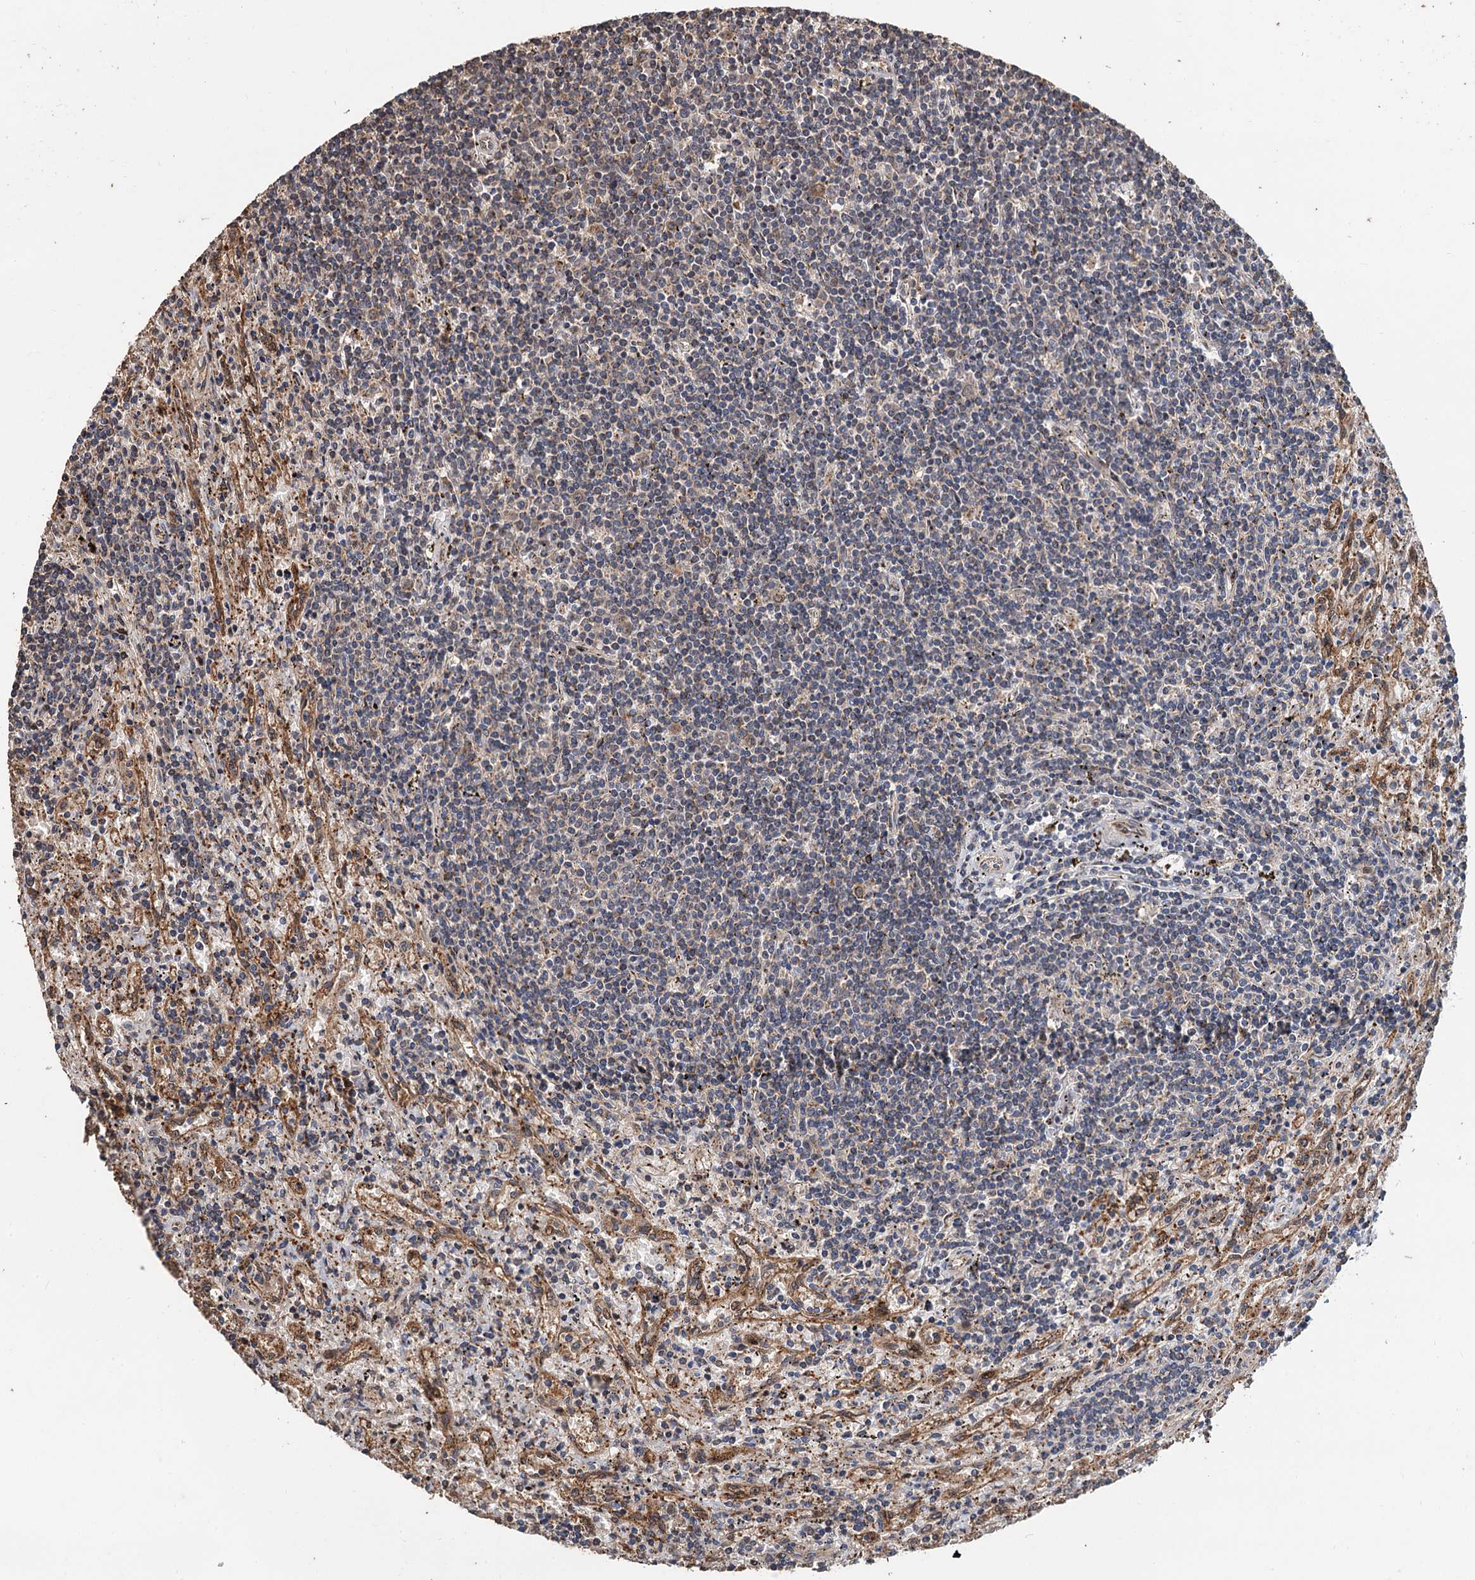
{"staining": {"intensity": "negative", "quantity": "none", "location": "none"}, "tissue": "lymphoma", "cell_type": "Tumor cells", "image_type": "cancer", "snomed": [{"axis": "morphology", "description": "Malignant lymphoma, non-Hodgkin's type, Low grade"}, {"axis": "topography", "description": "Spleen"}], "caption": "Protein analysis of low-grade malignant lymphoma, non-Hodgkin's type displays no significant positivity in tumor cells. (Brightfield microscopy of DAB (3,3'-diaminobenzidine) immunohistochemistry at high magnification).", "gene": "DEXI", "patient": {"sex": "male", "age": 76}}